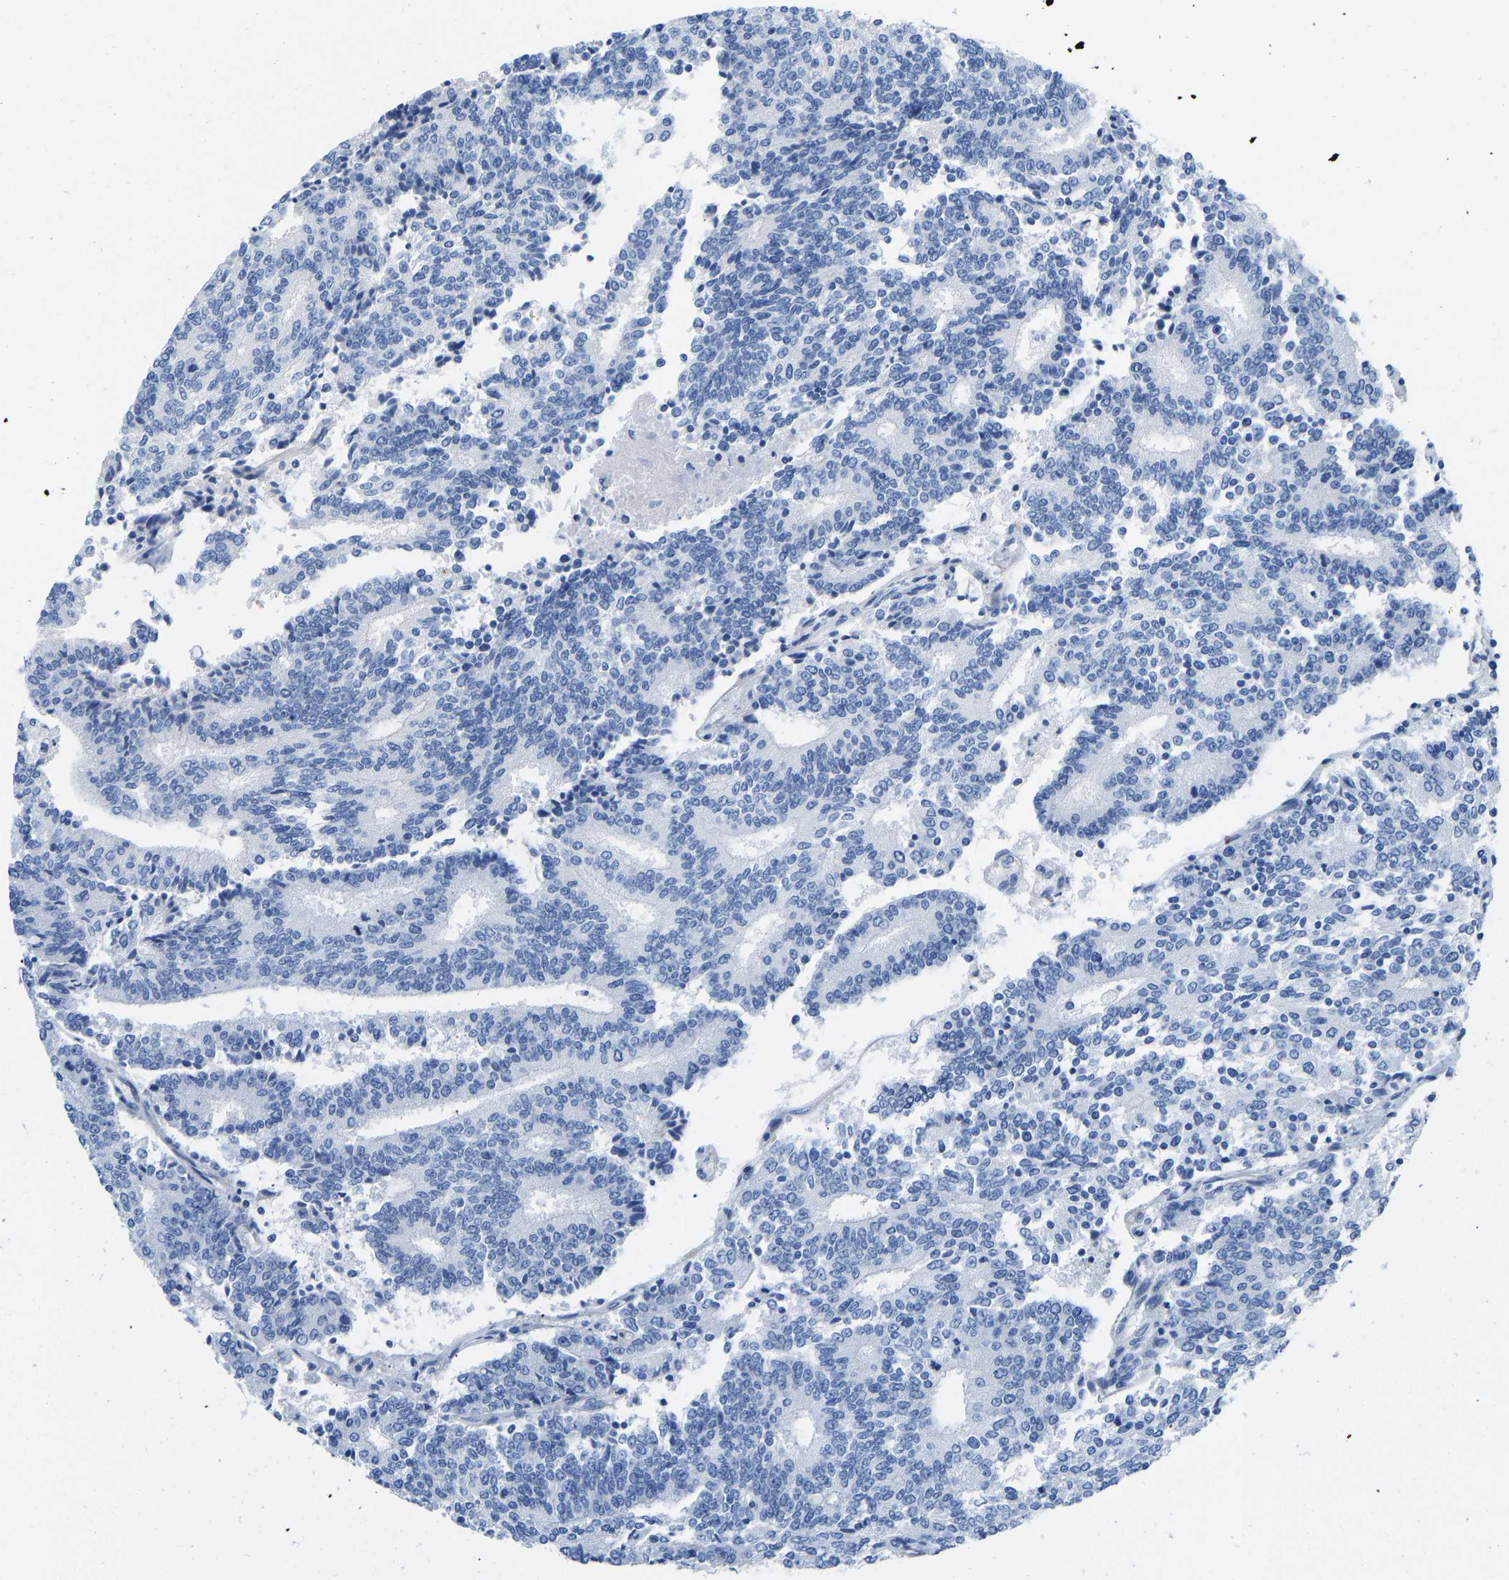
{"staining": {"intensity": "negative", "quantity": "none", "location": "none"}, "tissue": "prostate cancer", "cell_type": "Tumor cells", "image_type": "cancer", "snomed": [{"axis": "morphology", "description": "Normal tissue, NOS"}, {"axis": "morphology", "description": "Adenocarcinoma, High grade"}, {"axis": "topography", "description": "Prostate"}, {"axis": "topography", "description": "Seminal veicle"}], "caption": "Tumor cells are negative for brown protein staining in prostate adenocarcinoma (high-grade).", "gene": "NKAIN3", "patient": {"sex": "male", "age": 55}}